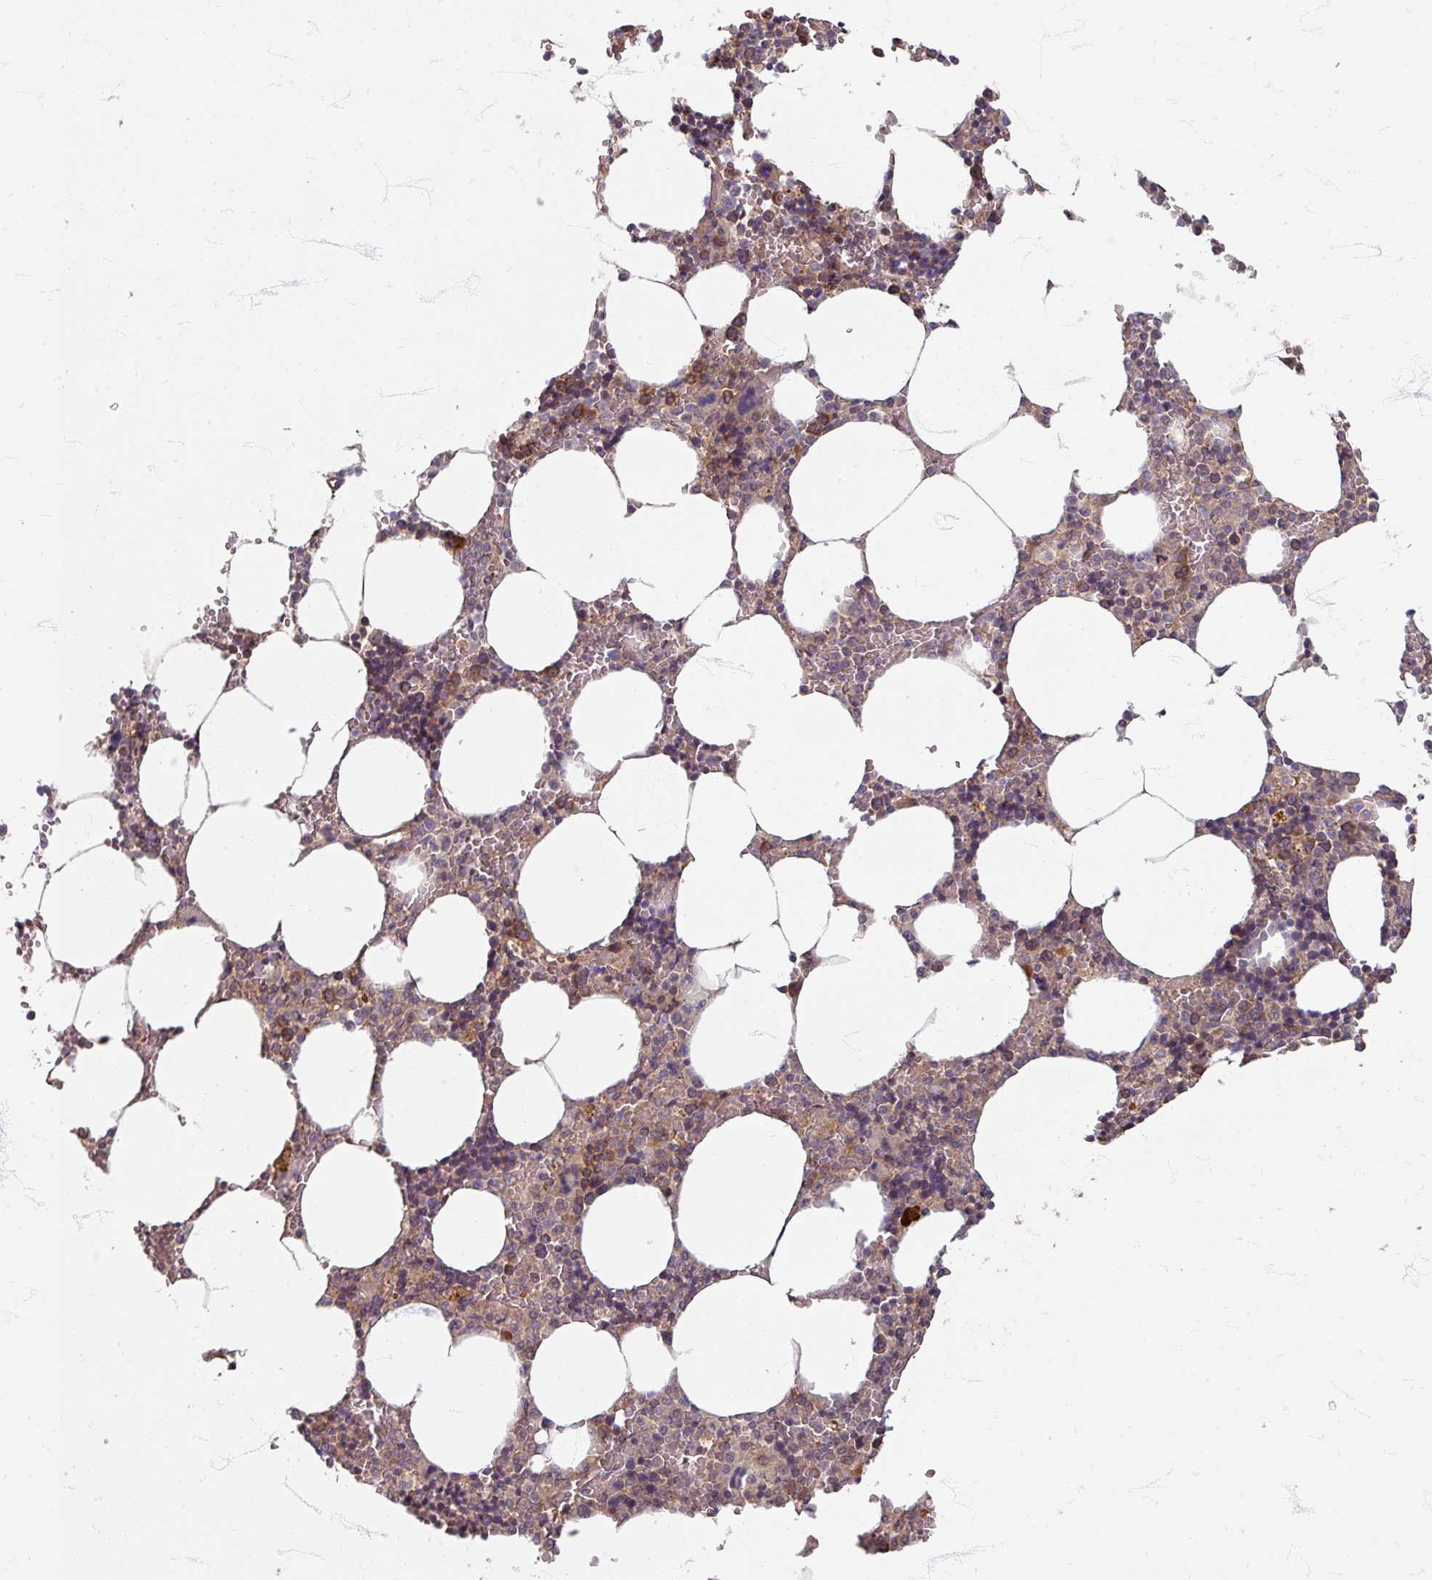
{"staining": {"intensity": "moderate", "quantity": "25%-75%", "location": "cytoplasmic/membranous"}, "tissue": "bone marrow", "cell_type": "Hematopoietic cells", "image_type": "normal", "snomed": [{"axis": "morphology", "description": "Normal tissue, NOS"}, {"axis": "topography", "description": "Bone marrow"}], "caption": "IHC staining of normal bone marrow, which reveals medium levels of moderate cytoplasmic/membranous staining in approximately 25%-75% of hematopoietic cells indicating moderate cytoplasmic/membranous protein positivity. The staining was performed using DAB (3,3'-diaminobenzidine) (brown) for protein detection and nuclei were counterstained in hematoxylin (blue).", "gene": "STAM", "patient": {"sex": "male", "age": 70}}